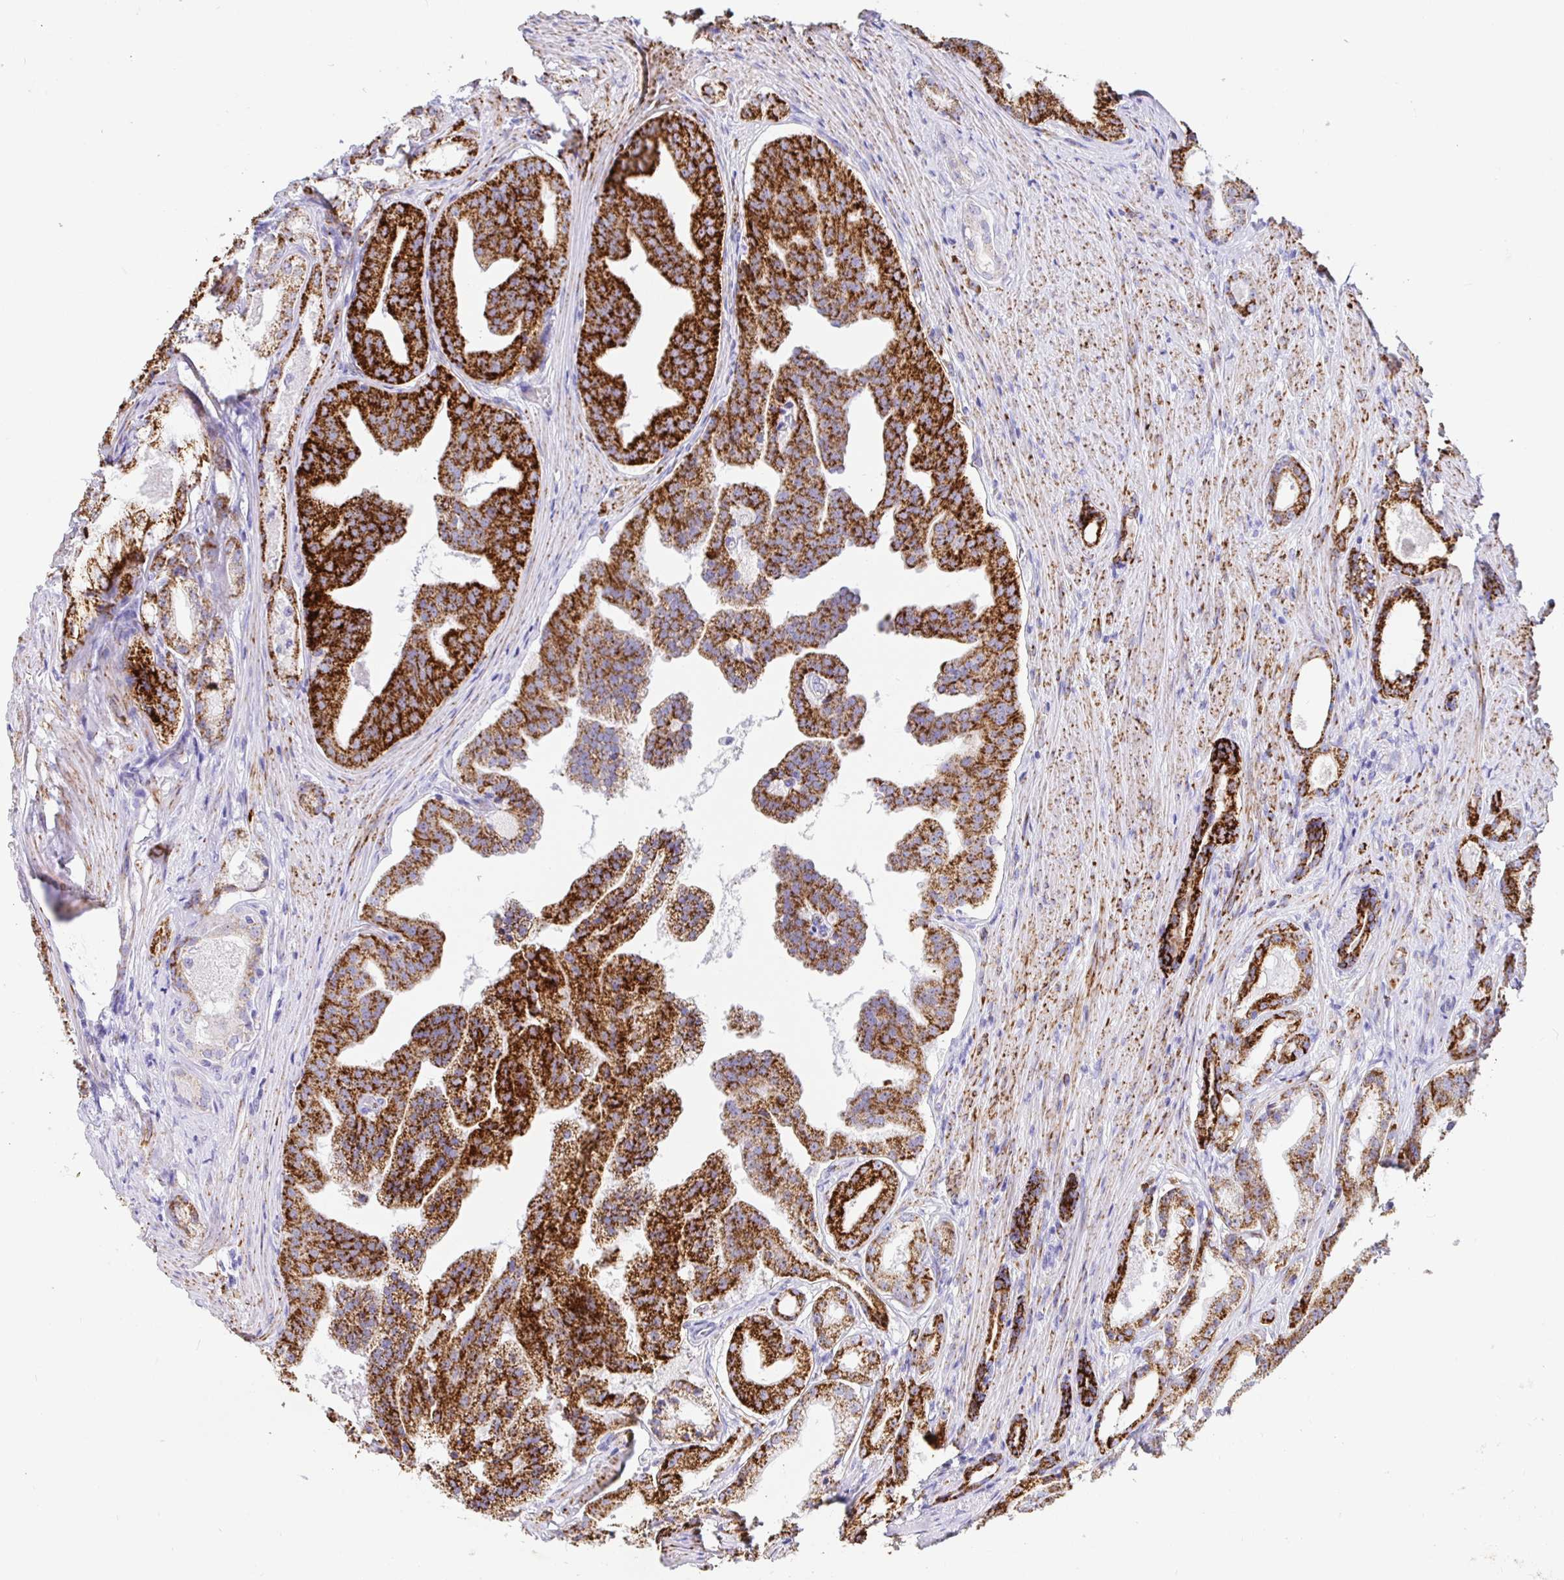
{"staining": {"intensity": "strong", "quantity": ">75%", "location": "cytoplasmic/membranous"}, "tissue": "prostate cancer", "cell_type": "Tumor cells", "image_type": "cancer", "snomed": [{"axis": "morphology", "description": "Adenocarcinoma, Low grade"}, {"axis": "topography", "description": "Prostate"}], "caption": "Immunohistochemistry (DAB (3,3'-diaminobenzidine)) staining of human prostate cancer (adenocarcinoma (low-grade)) exhibits strong cytoplasmic/membranous protein staining in about >75% of tumor cells.", "gene": "MAOA", "patient": {"sex": "male", "age": 65}}